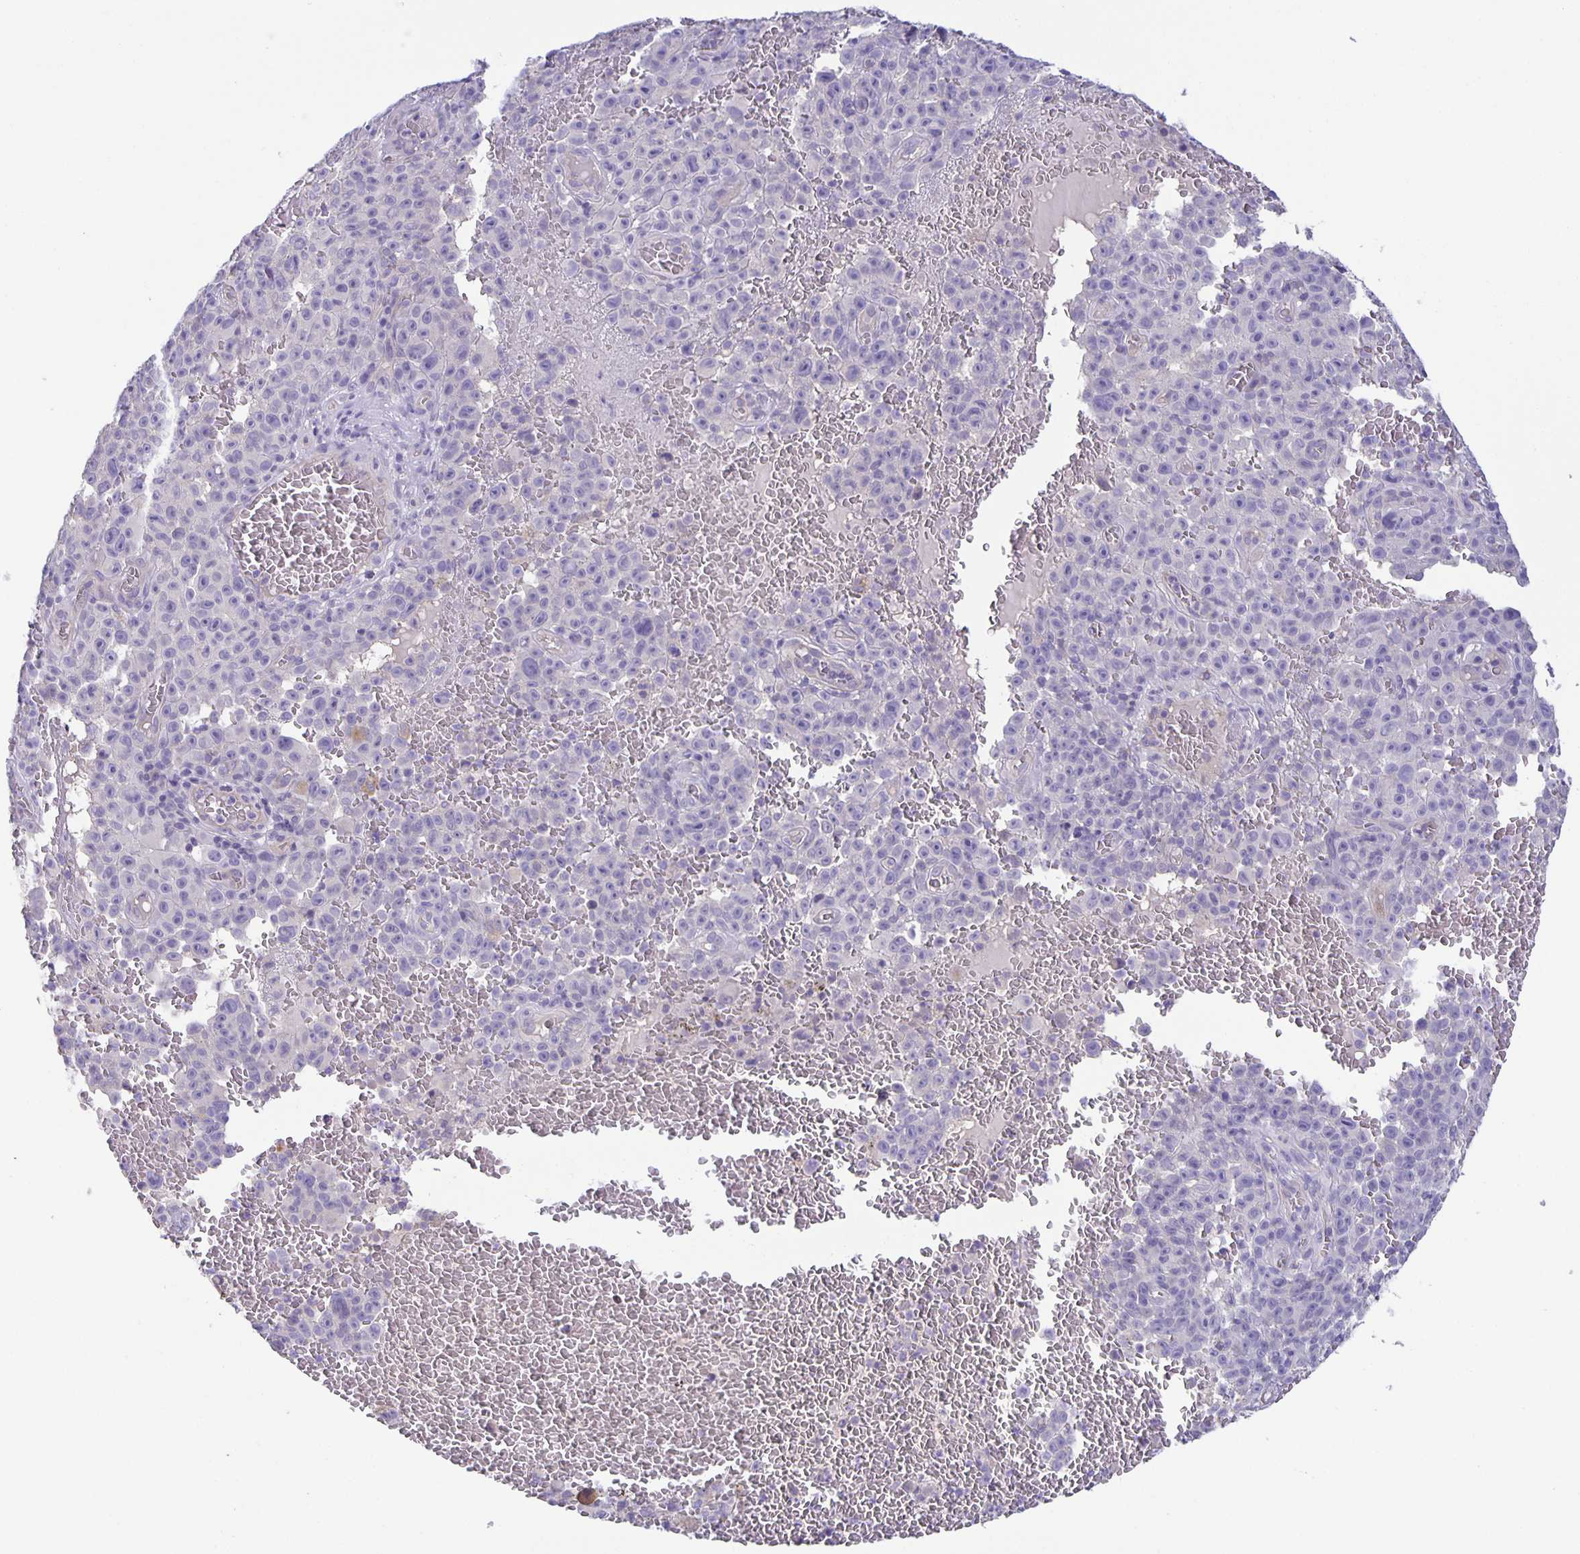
{"staining": {"intensity": "negative", "quantity": "none", "location": "none"}, "tissue": "melanoma", "cell_type": "Tumor cells", "image_type": "cancer", "snomed": [{"axis": "morphology", "description": "Malignant melanoma, NOS"}, {"axis": "topography", "description": "Skin"}], "caption": "An IHC photomicrograph of melanoma is shown. There is no staining in tumor cells of melanoma. (Stains: DAB immunohistochemistry with hematoxylin counter stain, Microscopy: brightfield microscopy at high magnification).", "gene": "PTPN3", "patient": {"sex": "female", "age": 82}}